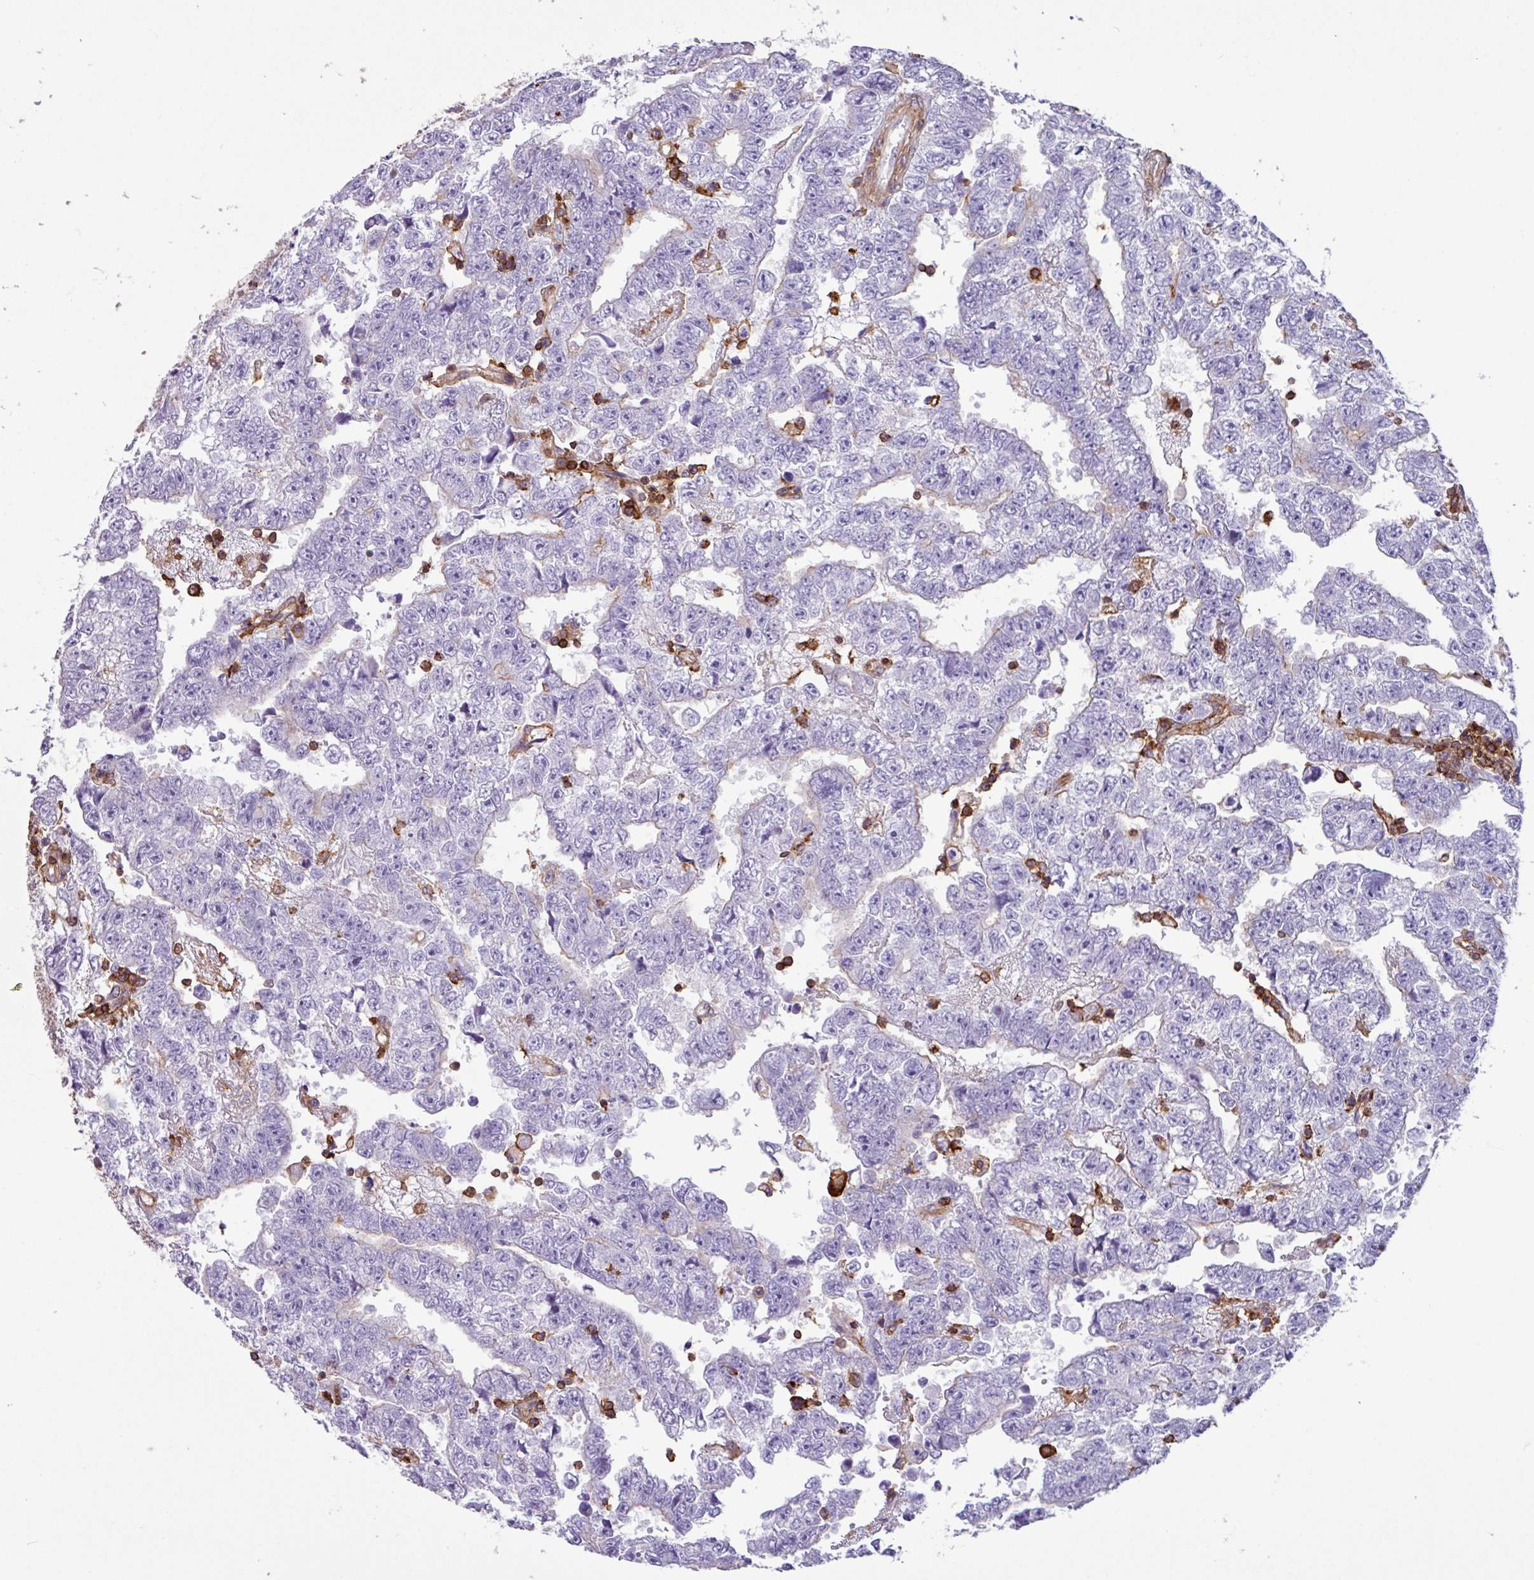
{"staining": {"intensity": "negative", "quantity": "none", "location": "none"}, "tissue": "testis cancer", "cell_type": "Tumor cells", "image_type": "cancer", "snomed": [{"axis": "morphology", "description": "Carcinoma, Embryonal, NOS"}, {"axis": "topography", "description": "Testis"}], "caption": "IHC image of neoplastic tissue: testis embryonal carcinoma stained with DAB (3,3'-diaminobenzidine) demonstrates no significant protein staining in tumor cells.", "gene": "PPP1R18", "patient": {"sex": "male", "age": 25}}